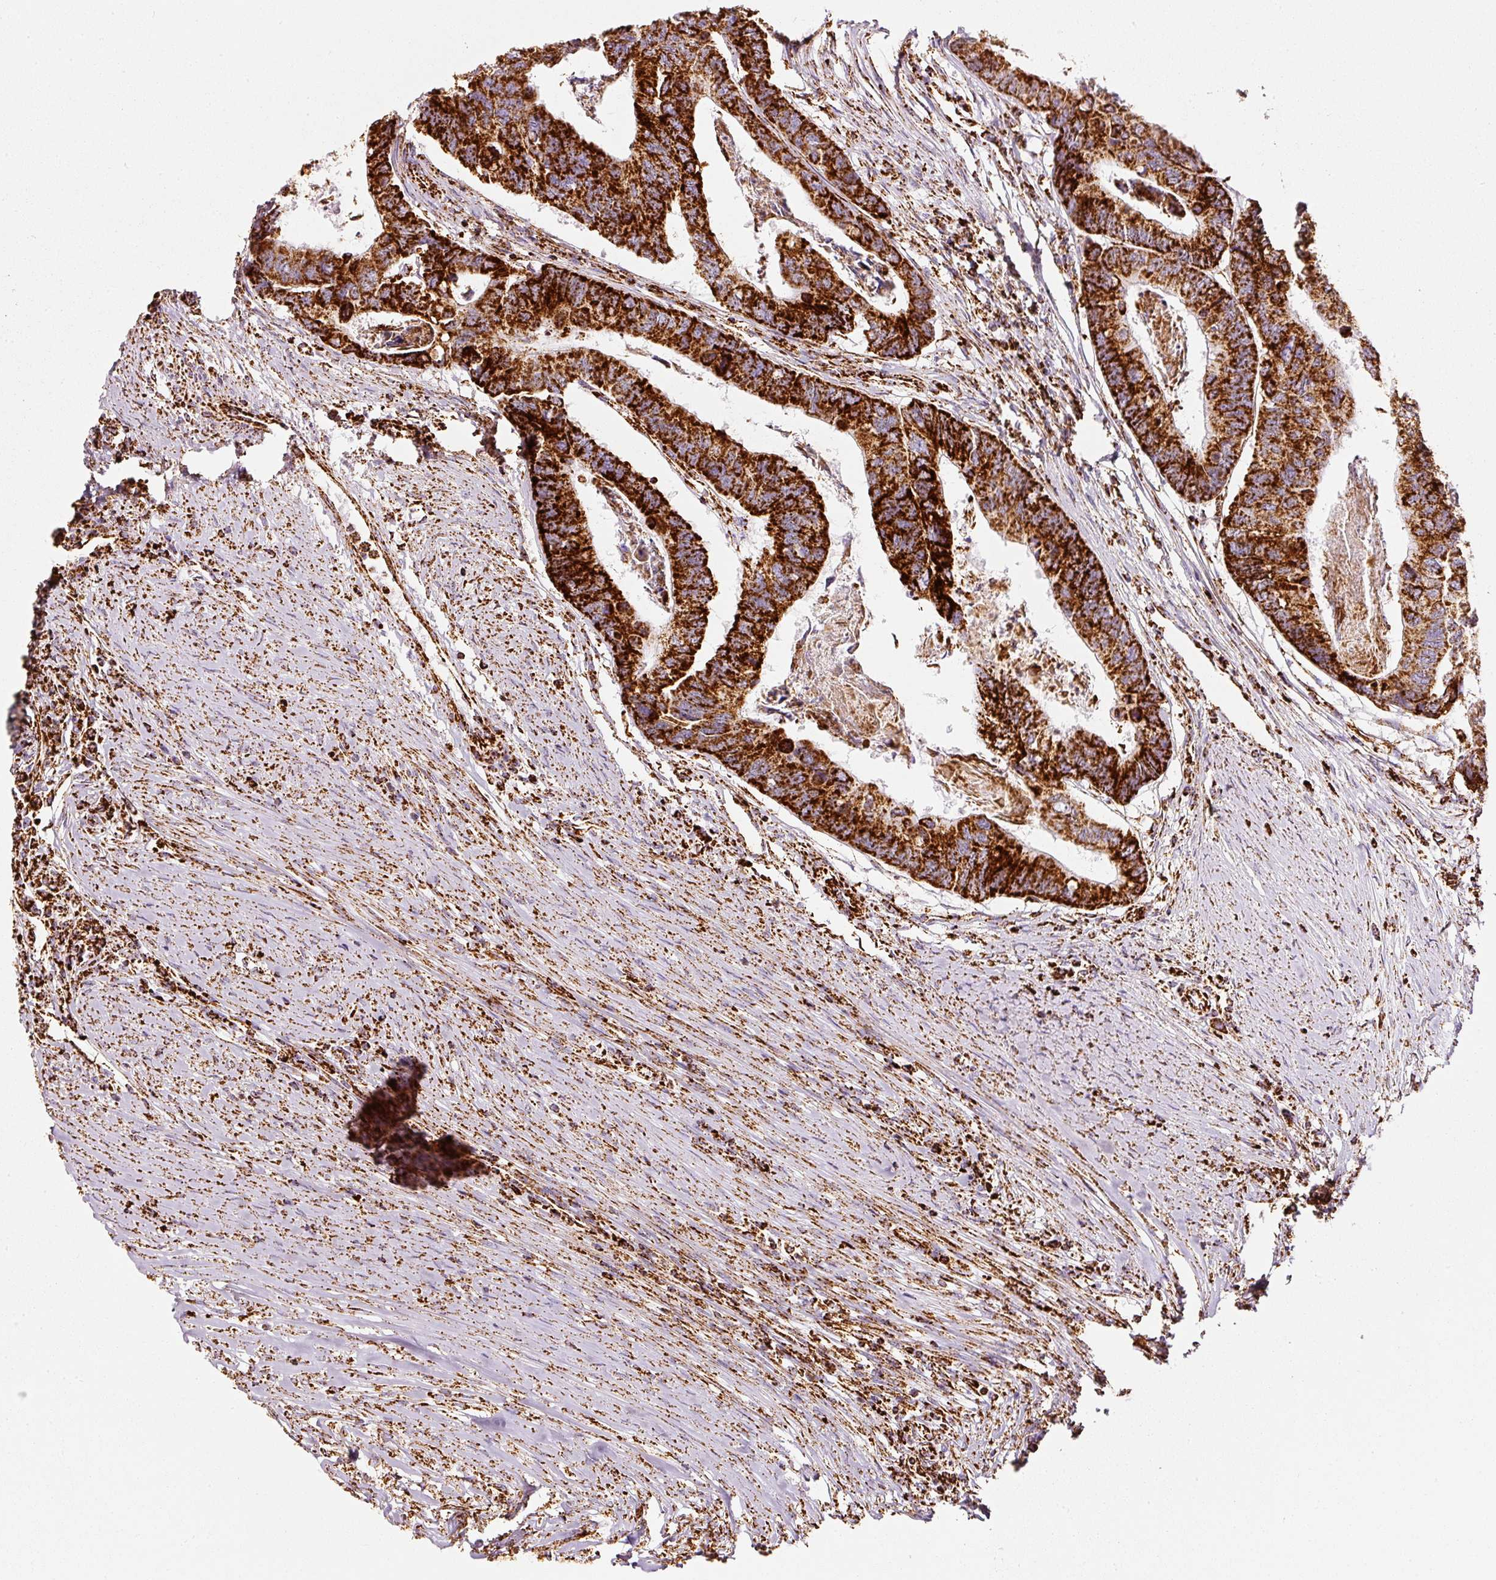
{"staining": {"intensity": "strong", "quantity": ">75%", "location": "cytoplasmic/membranous"}, "tissue": "colorectal cancer", "cell_type": "Tumor cells", "image_type": "cancer", "snomed": [{"axis": "morphology", "description": "Adenocarcinoma, NOS"}, {"axis": "topography", "description": "Colon"}], "caption": "A high-resolution histopathology image shows immunohistochemistry staining of colorectal cancer, which reveals strong cytoplasmic/membranous staining in approximately >75% of tumor cells.", "gene": "MT-CO2", "patient": {"sex": "female", "age": 67}}